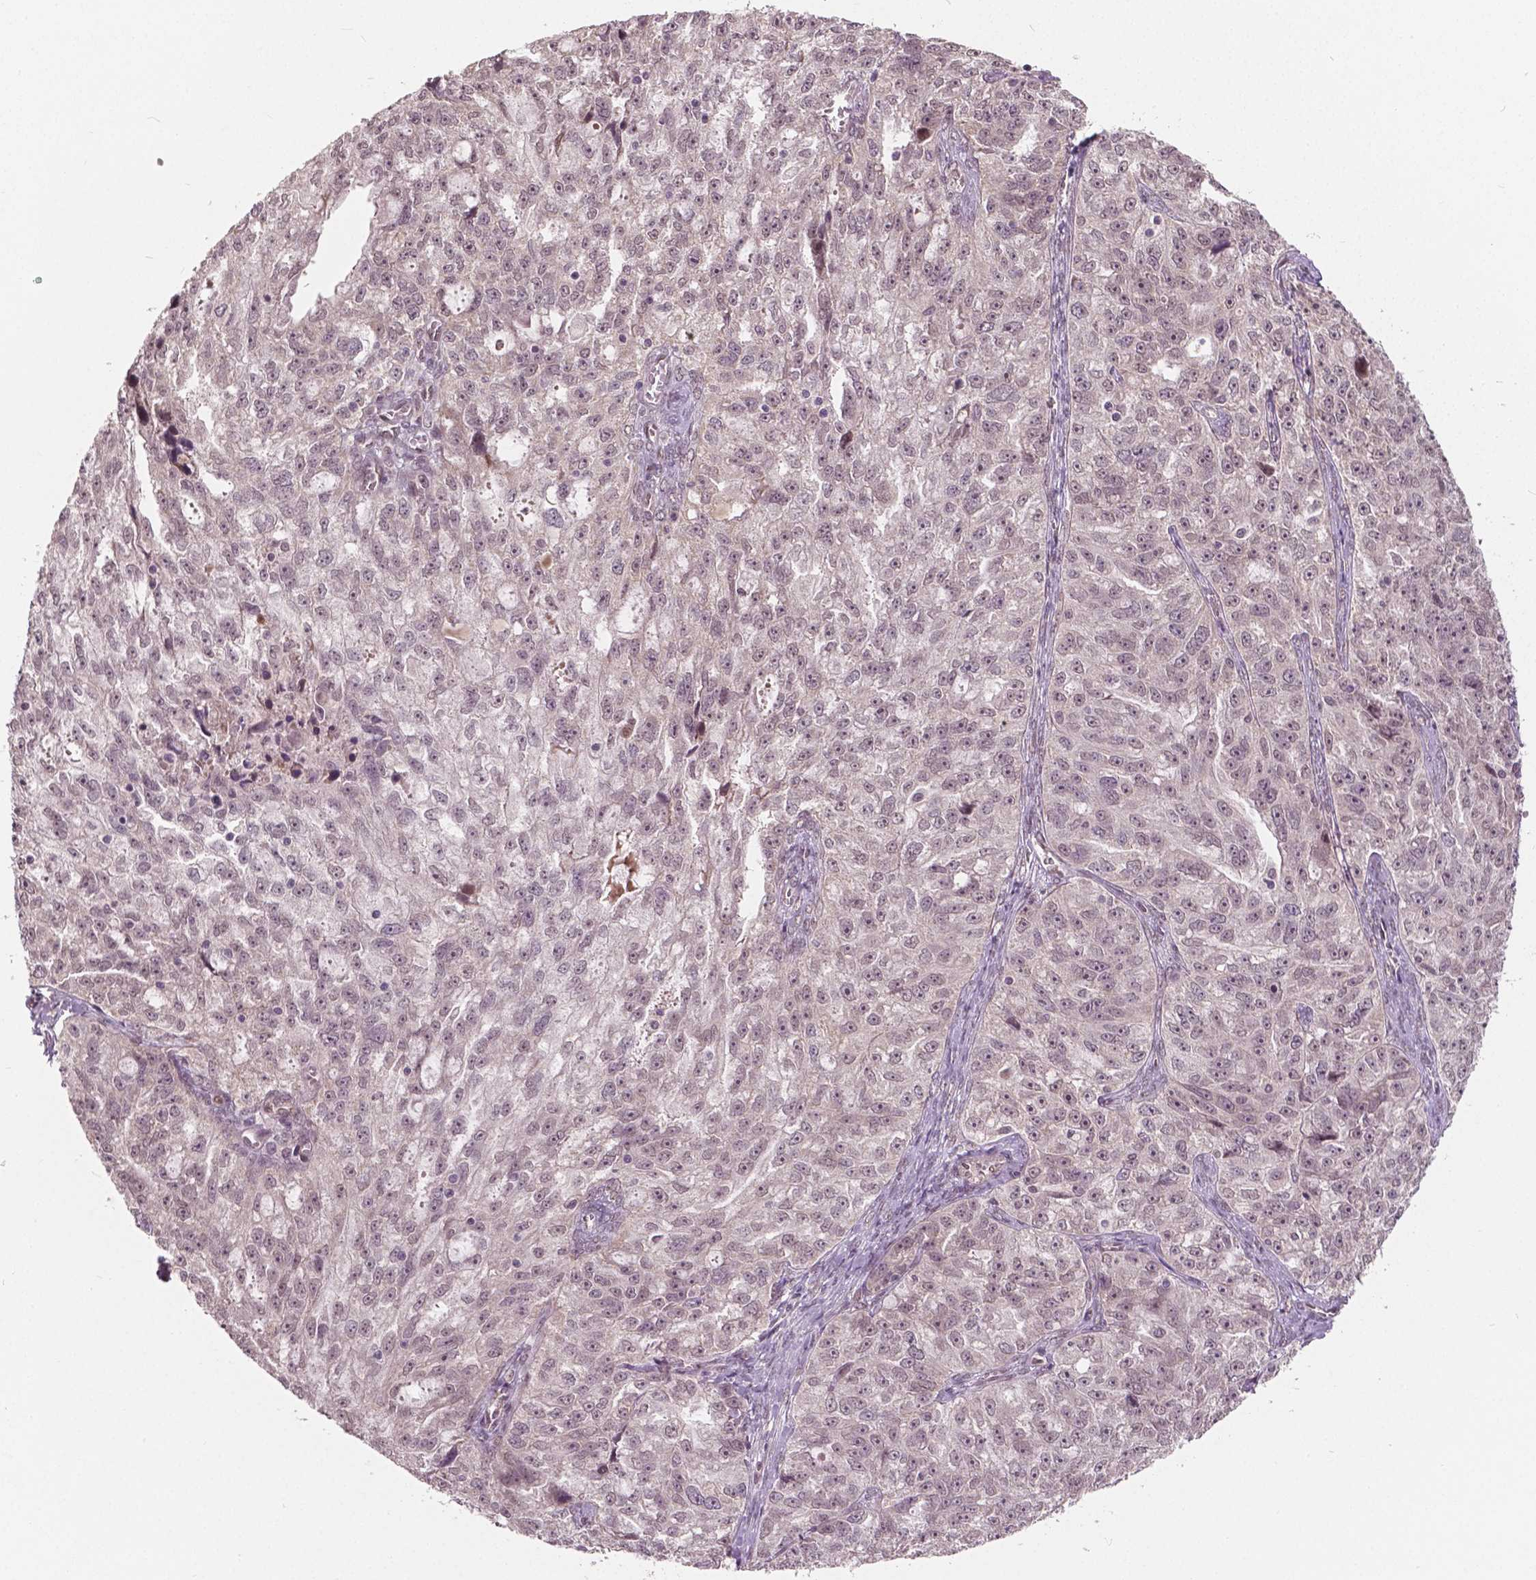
{"staining": {"intensity": "negative", "quantity": "none", "location": "none"}, "tissue": "ovarian cancer", "cell_type": "Tumor cells", "image_type": "cancer", "snomed": [{"axis": "morphology", "description": "Cystadenocarcinoma, serous, NOS"}, {"axis": "topography", "description": "Ovary"}], "caption": "Protein analysis of ovarian cancer (serous cystadenocarcinoma) displays no significant staining in tumor cells.", "gene": "HMBOX1", "patient": {"sex": "female", "age": 51}}